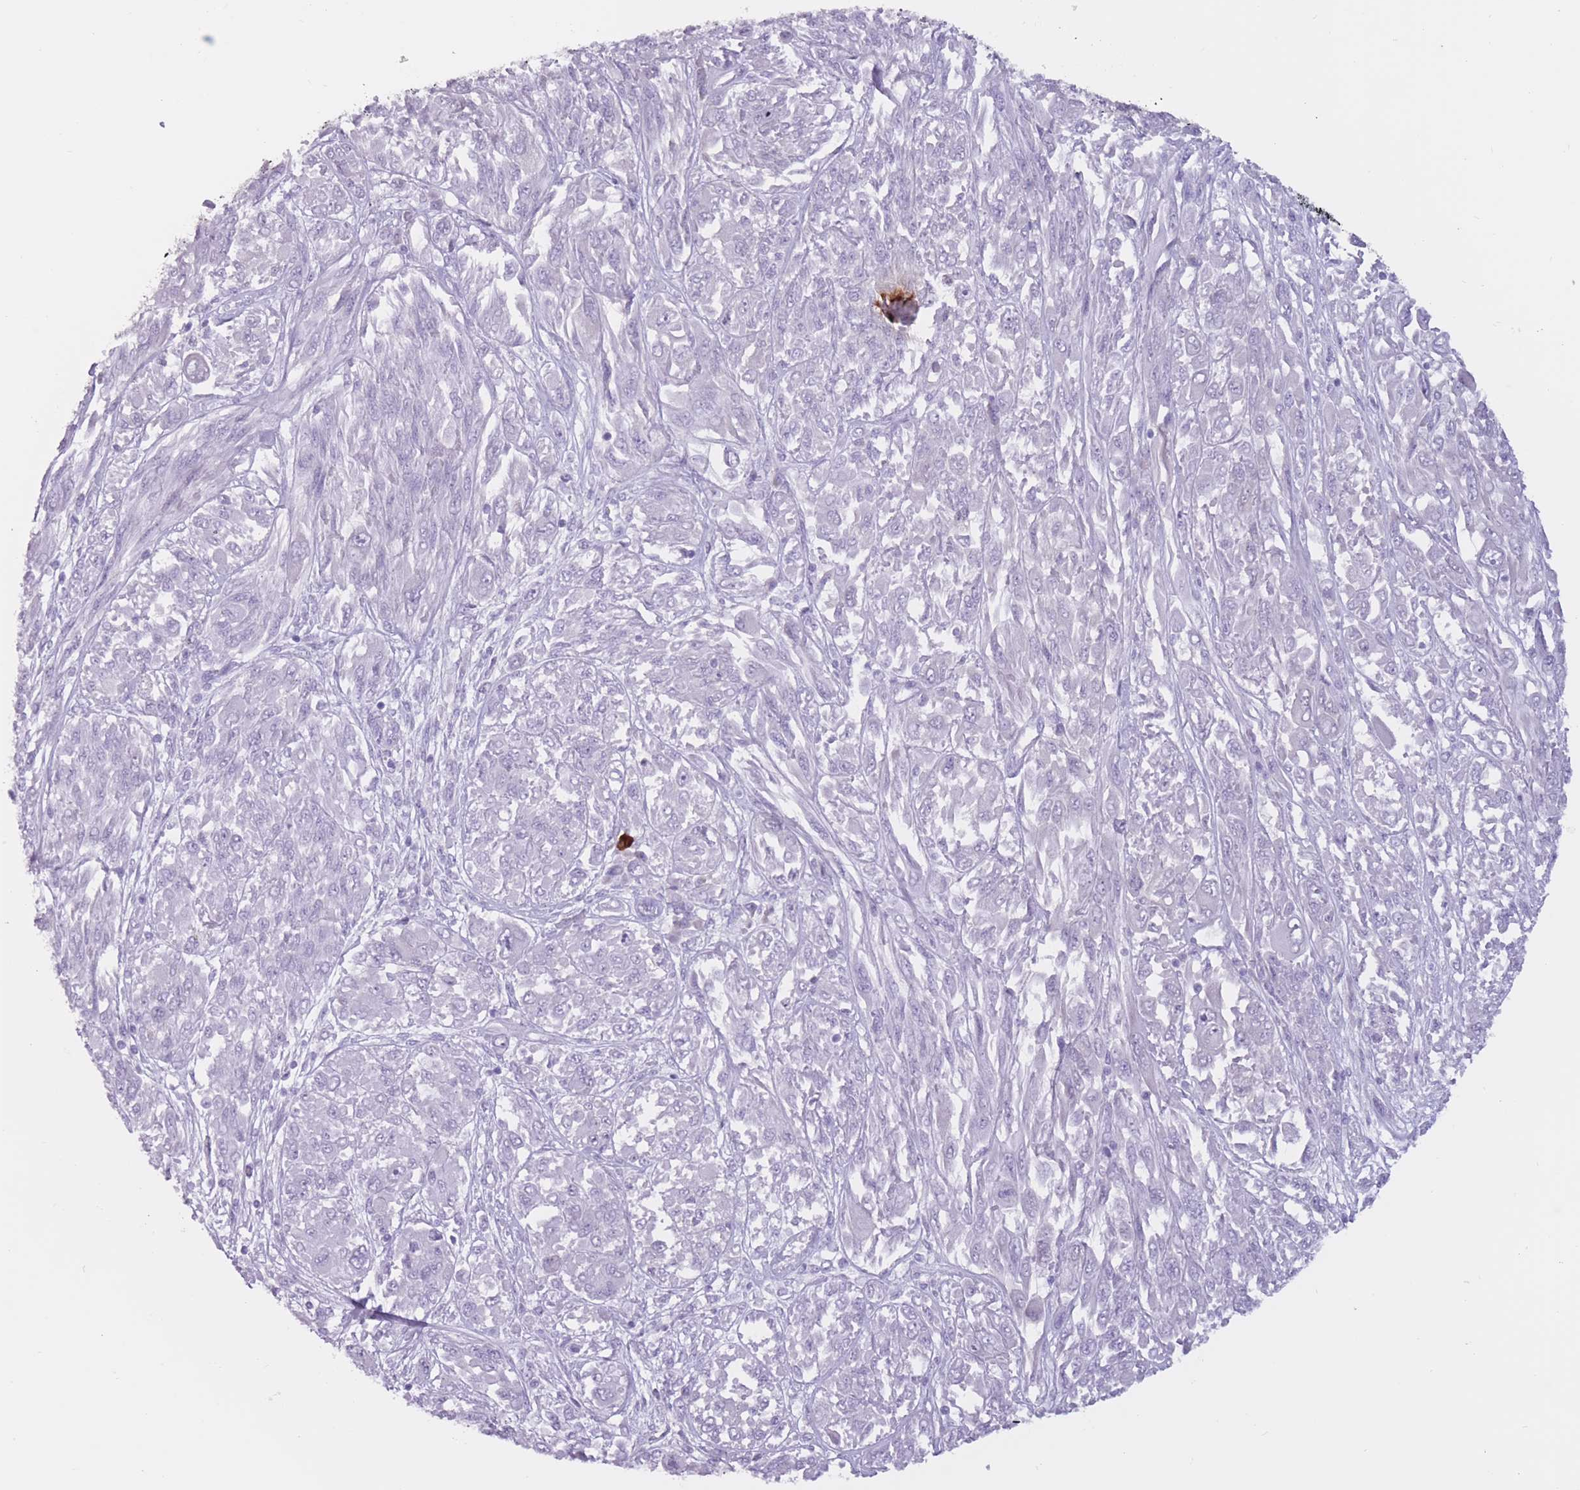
{"staining": {"intensity": "negative", "quantity": "none", "location": "none"}, "tissue": "melanoma", "cell_type": "Tumor cells", "image_type": "cancer", "snomed": [{"axis": "morphology", "description": "Malignant melanoma, NOS"}, {"axis": "topography", "description": "Skin"}], "caption": "DAB (3,3'-diaminobenzidine) immunohistochemical staining of human malignant melanoma shows no significant positivity in tumor cells.", "gene": "PNMA3", "patient": {"sex": "female", "age": 91}}